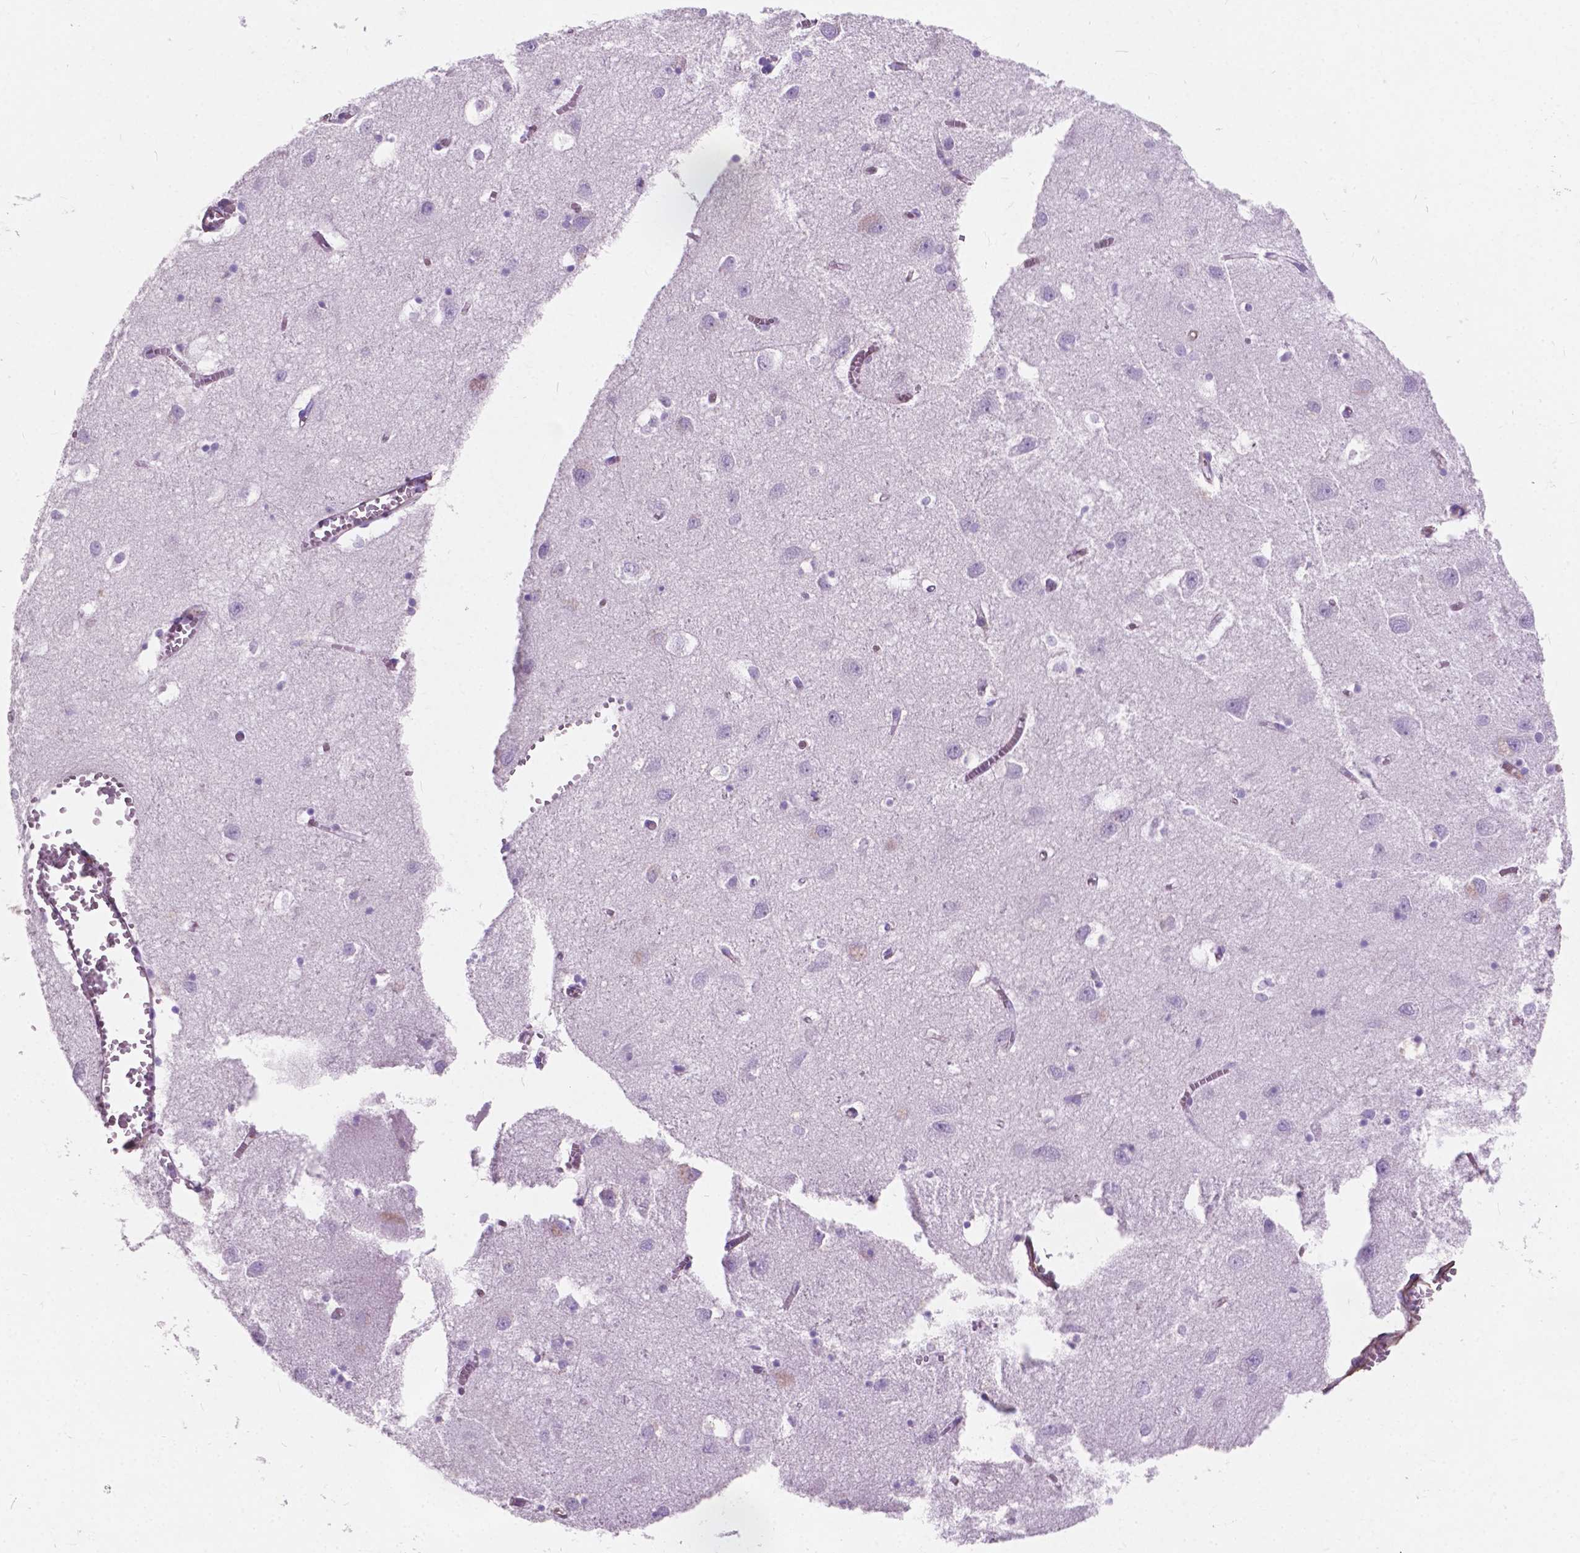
{"staining": {"intensity": "moderate", "quantity": "25%-75%", "location": "cytoplasmic/membranous"}, "tissue": "cerebral cortex", "cell_type": "Endothelial cells", "image_type": "normal", "snomed": [{"axis": "morphology", "description": "Normal tissue, NOS"}, {"axis": "topography", "description": "Cerebral cortex"}], "caption": "Brown immunohistochemical staining in unremarkable cerebral cortex shows moderate cytoplasmic/membranous staining in approximately 25%-75% of endothelial cells. (DAB IHC, brown staining for protein, blue staining for nuclei).", "gene": "AMOT", "patient": {"sex": "male", "age": 70}}